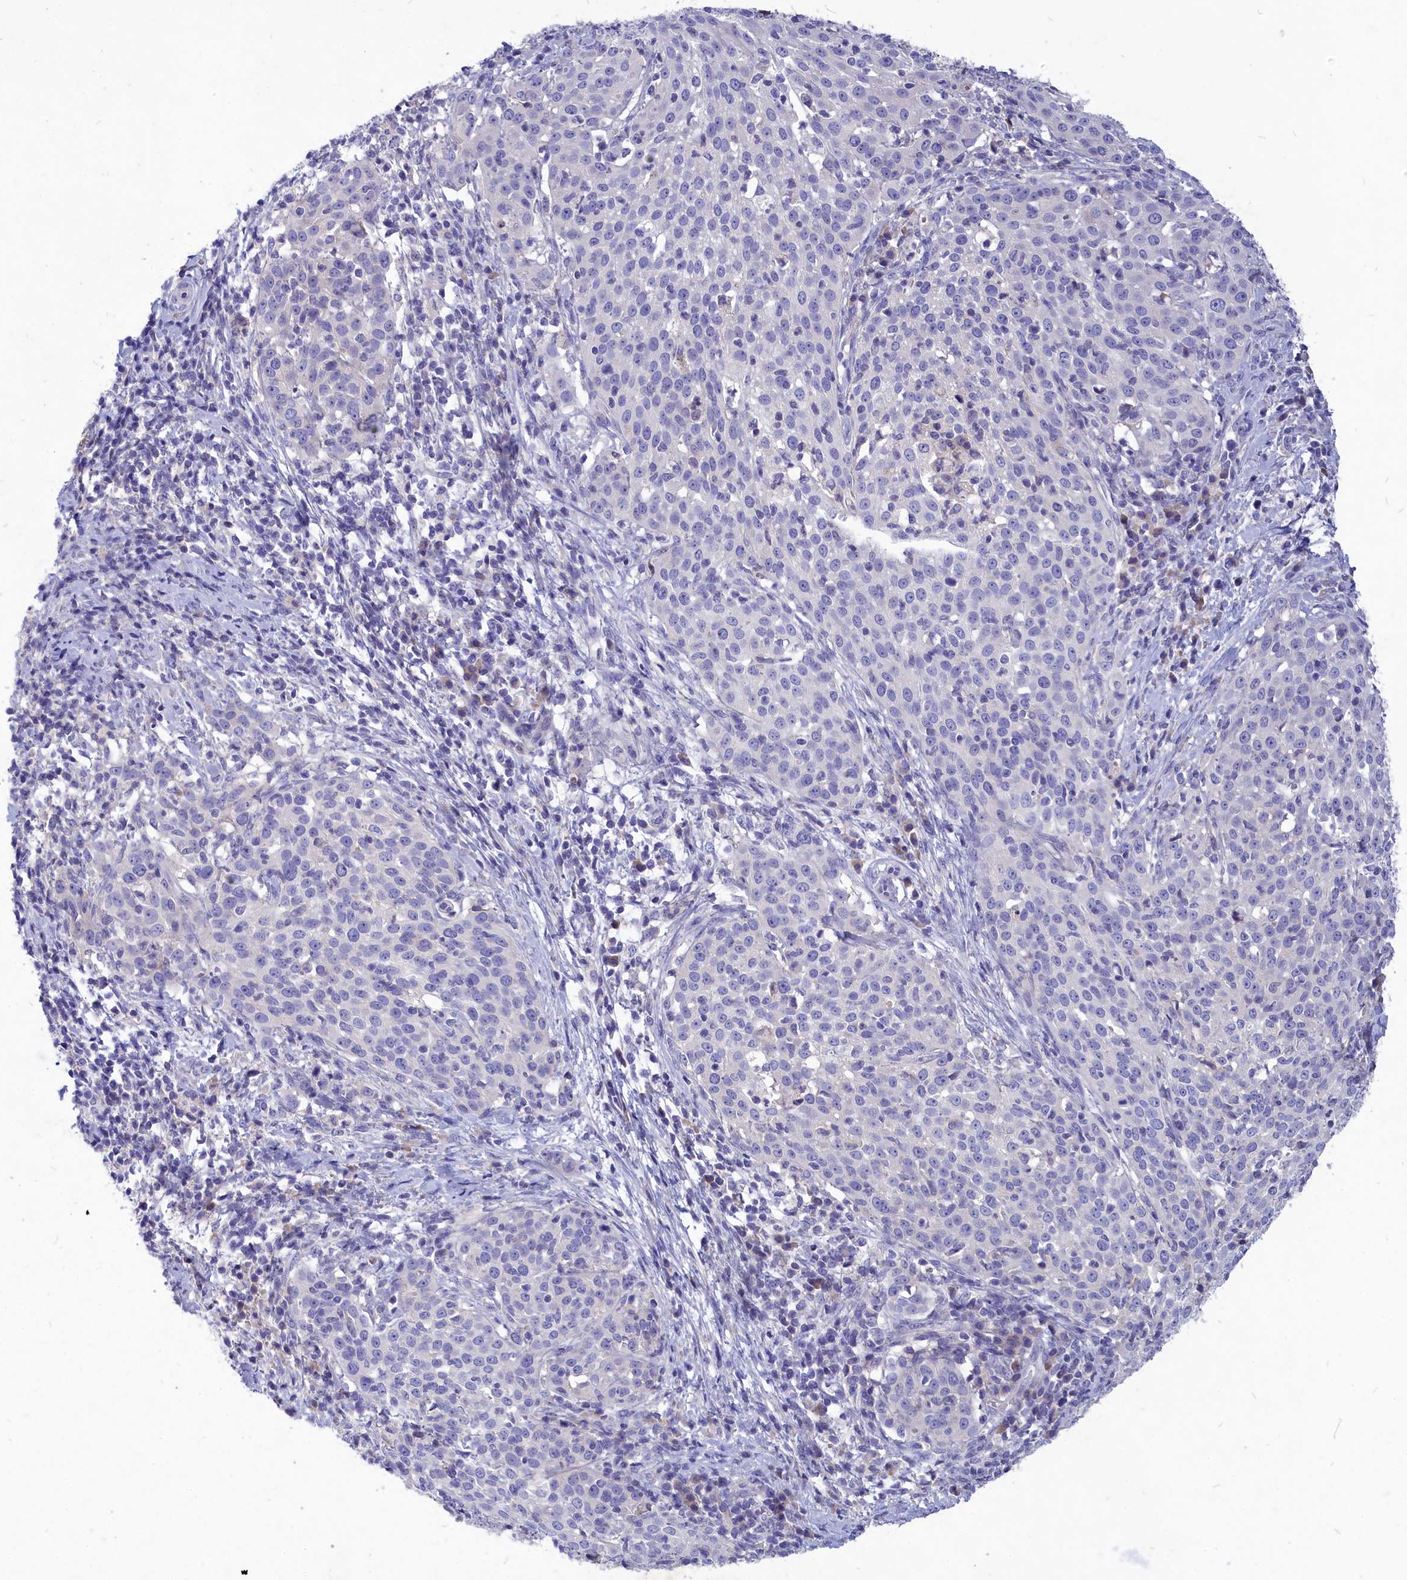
{"staining": {"intensity": "negative", "quantity": "none", "location": "none"}, "tissue": "cervical cancer", "cell_type": "Tumor cells", "image_type": "cancer", "snomed": [{"axis": "morphology", "description": "Squamous cell carcinoma, NOS"}, {"axis": "topography", "description": "Cervix"}], "caption": "Squamous cell carcinoma (cervical) was stained to show a protein in brown. There is no significant expression in tumor cells.", "gene": "DEFB119", "patient": {"sex": "female", "age": 57}}